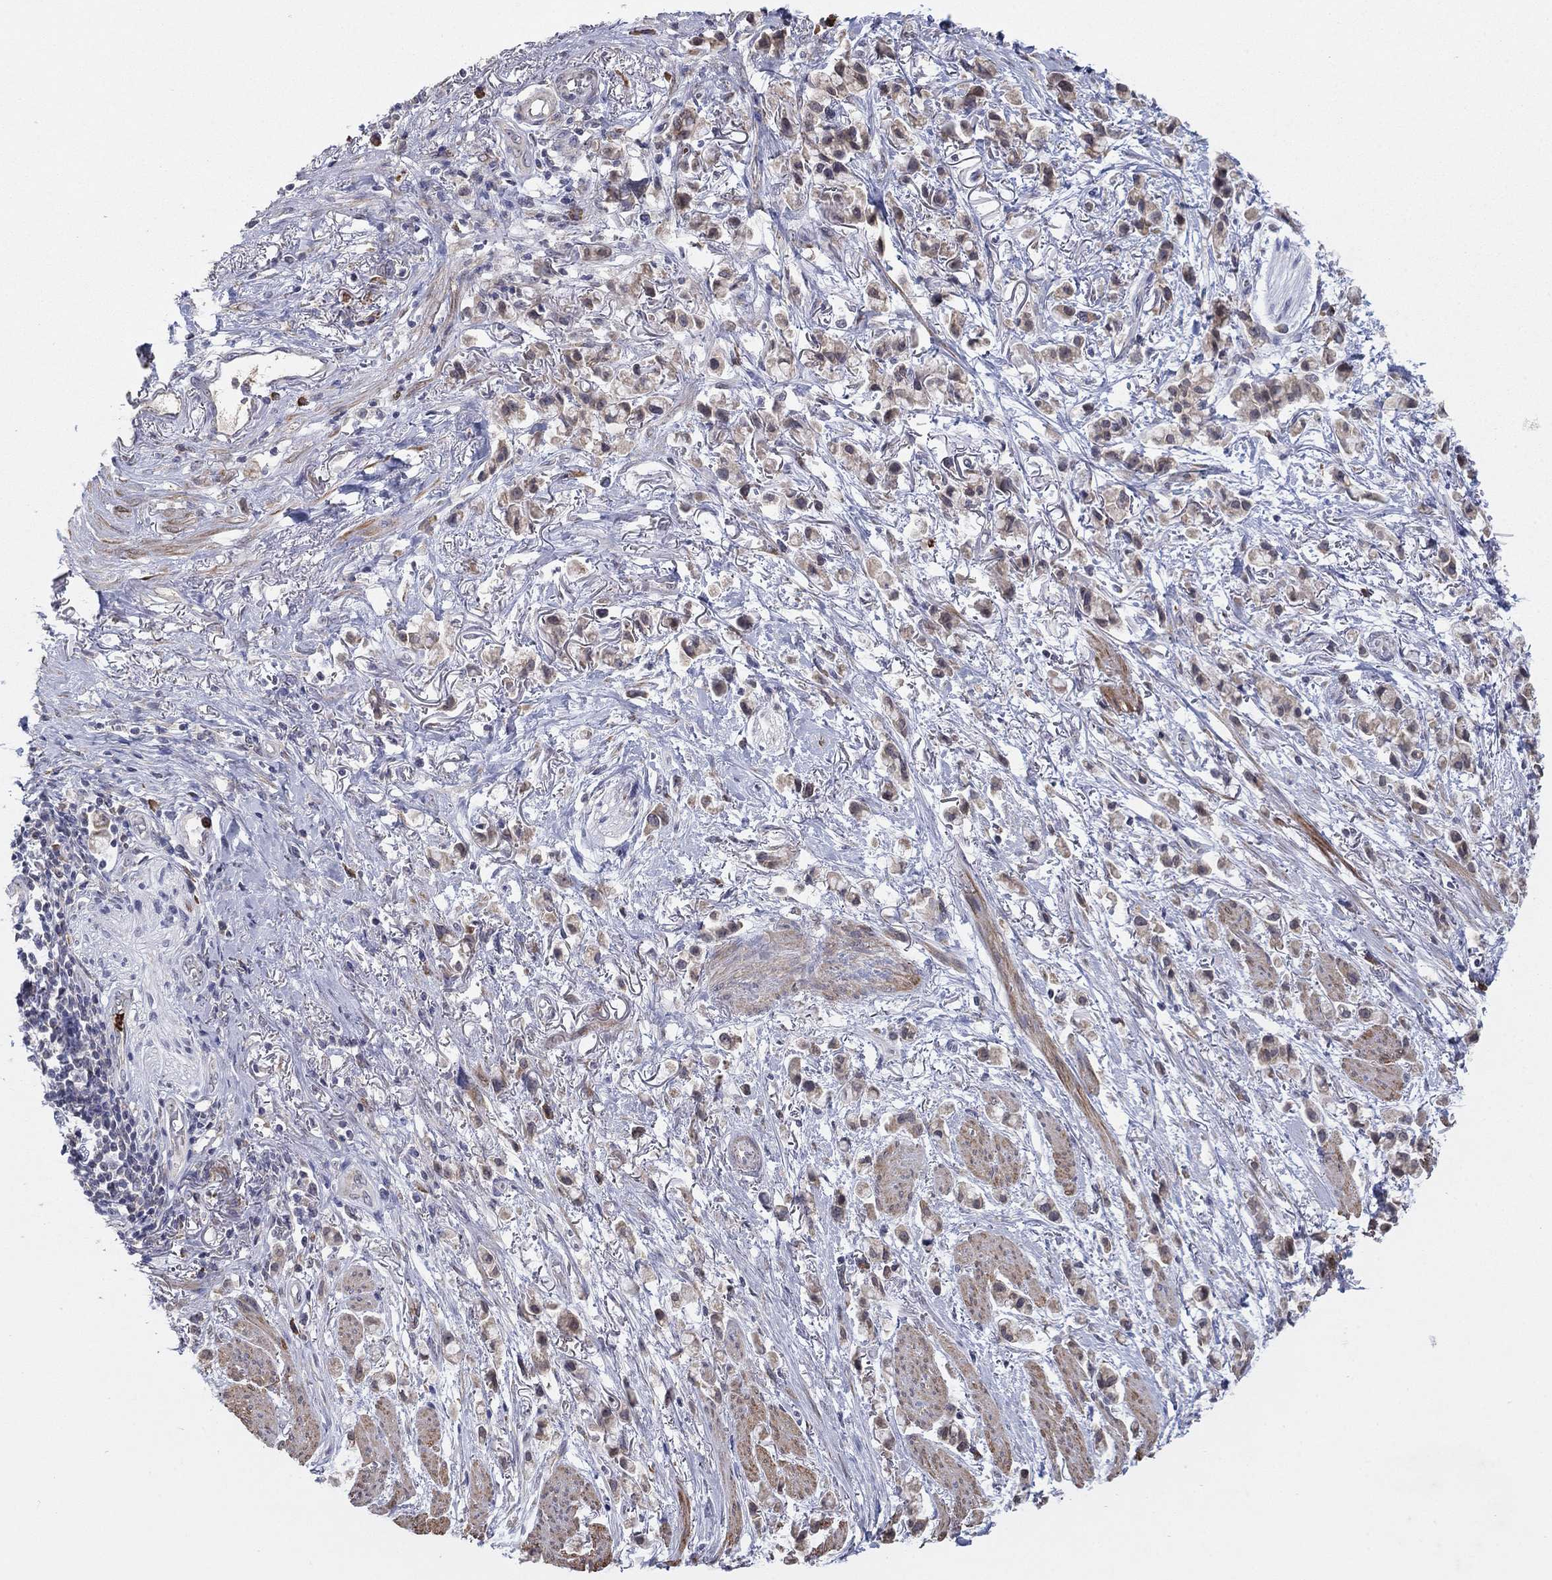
{"staining": {"intensity": "weak", "quantity": "25%-75%", "location": "cytoplasmic/membranous"}, "tissue": "stomach cancer", "cell_type": "Tumor cells", "image_type": "cancer", "snomed": [{"axis": "morphology", "description": "Adenocarcinoma, NOS"}, {"axis": "topography", "description": "Stomach"}], "caption": "Tumor cells reveal weak cytoplasmic/membranous expression in approximately 25%-75% of cells in stomach cancer (adenocarcinoma).", "gene": "MTRFR", "patient": {"sex": "female", "age": 81}}